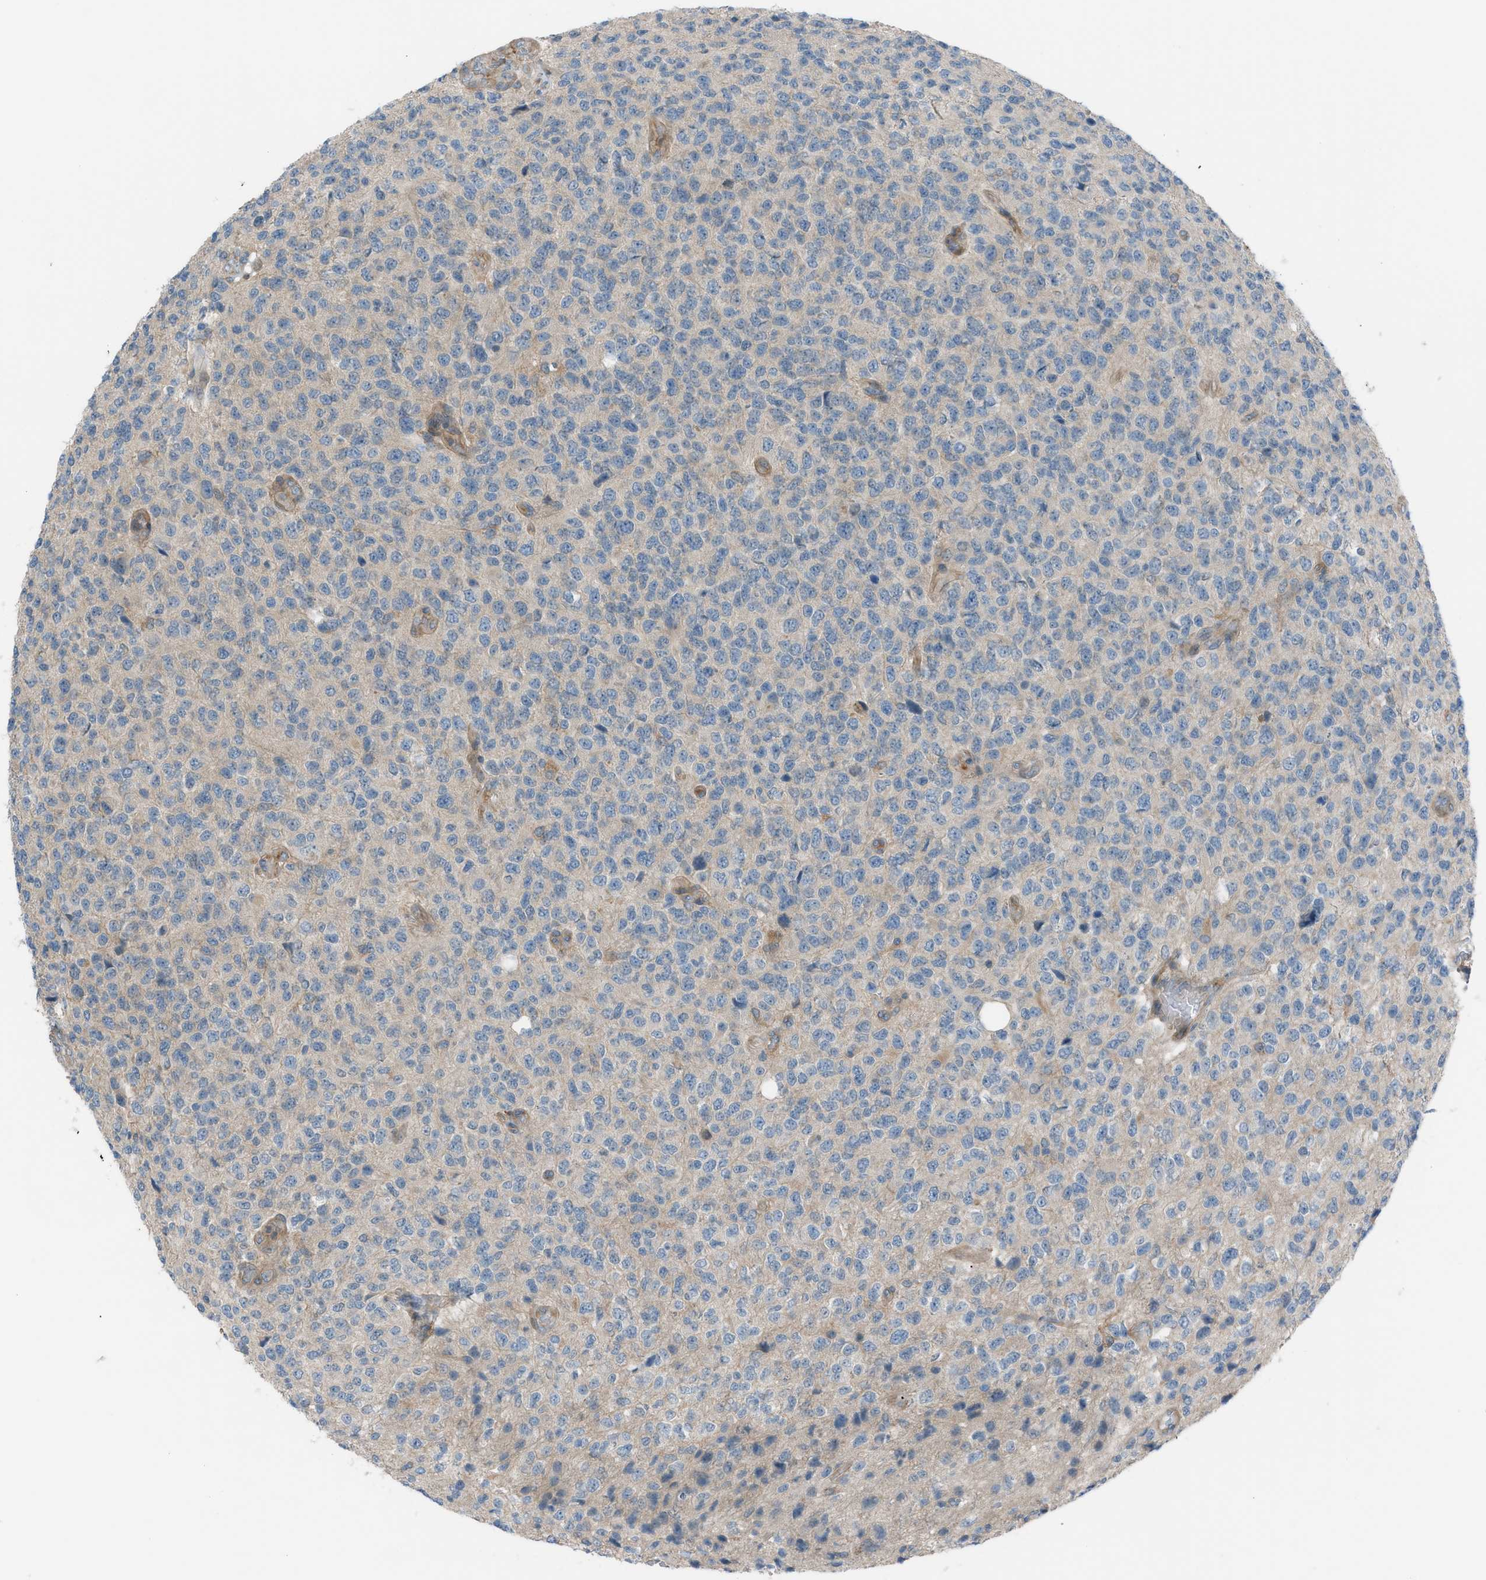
{"staining": {"intensity": "weak", "quantity": "<25%", "location": "cytoplasmic/membranous"}, "tissue": "glioma", "cell_type": "Tumor cells", "image_type": "cancer", "snomed": [{"axis": "morphology", "description": "Glioma, malignant, High grade"}, {"axis": "topography", "description": "pancreas cauda"}], "caption": "This is an immunohistochemistry micrograph of human malignant glioma (high-grade). There is no staining in tumor cells.", "gene": "DYRK1A", "patient": {"sex": "male", "age": 60}}